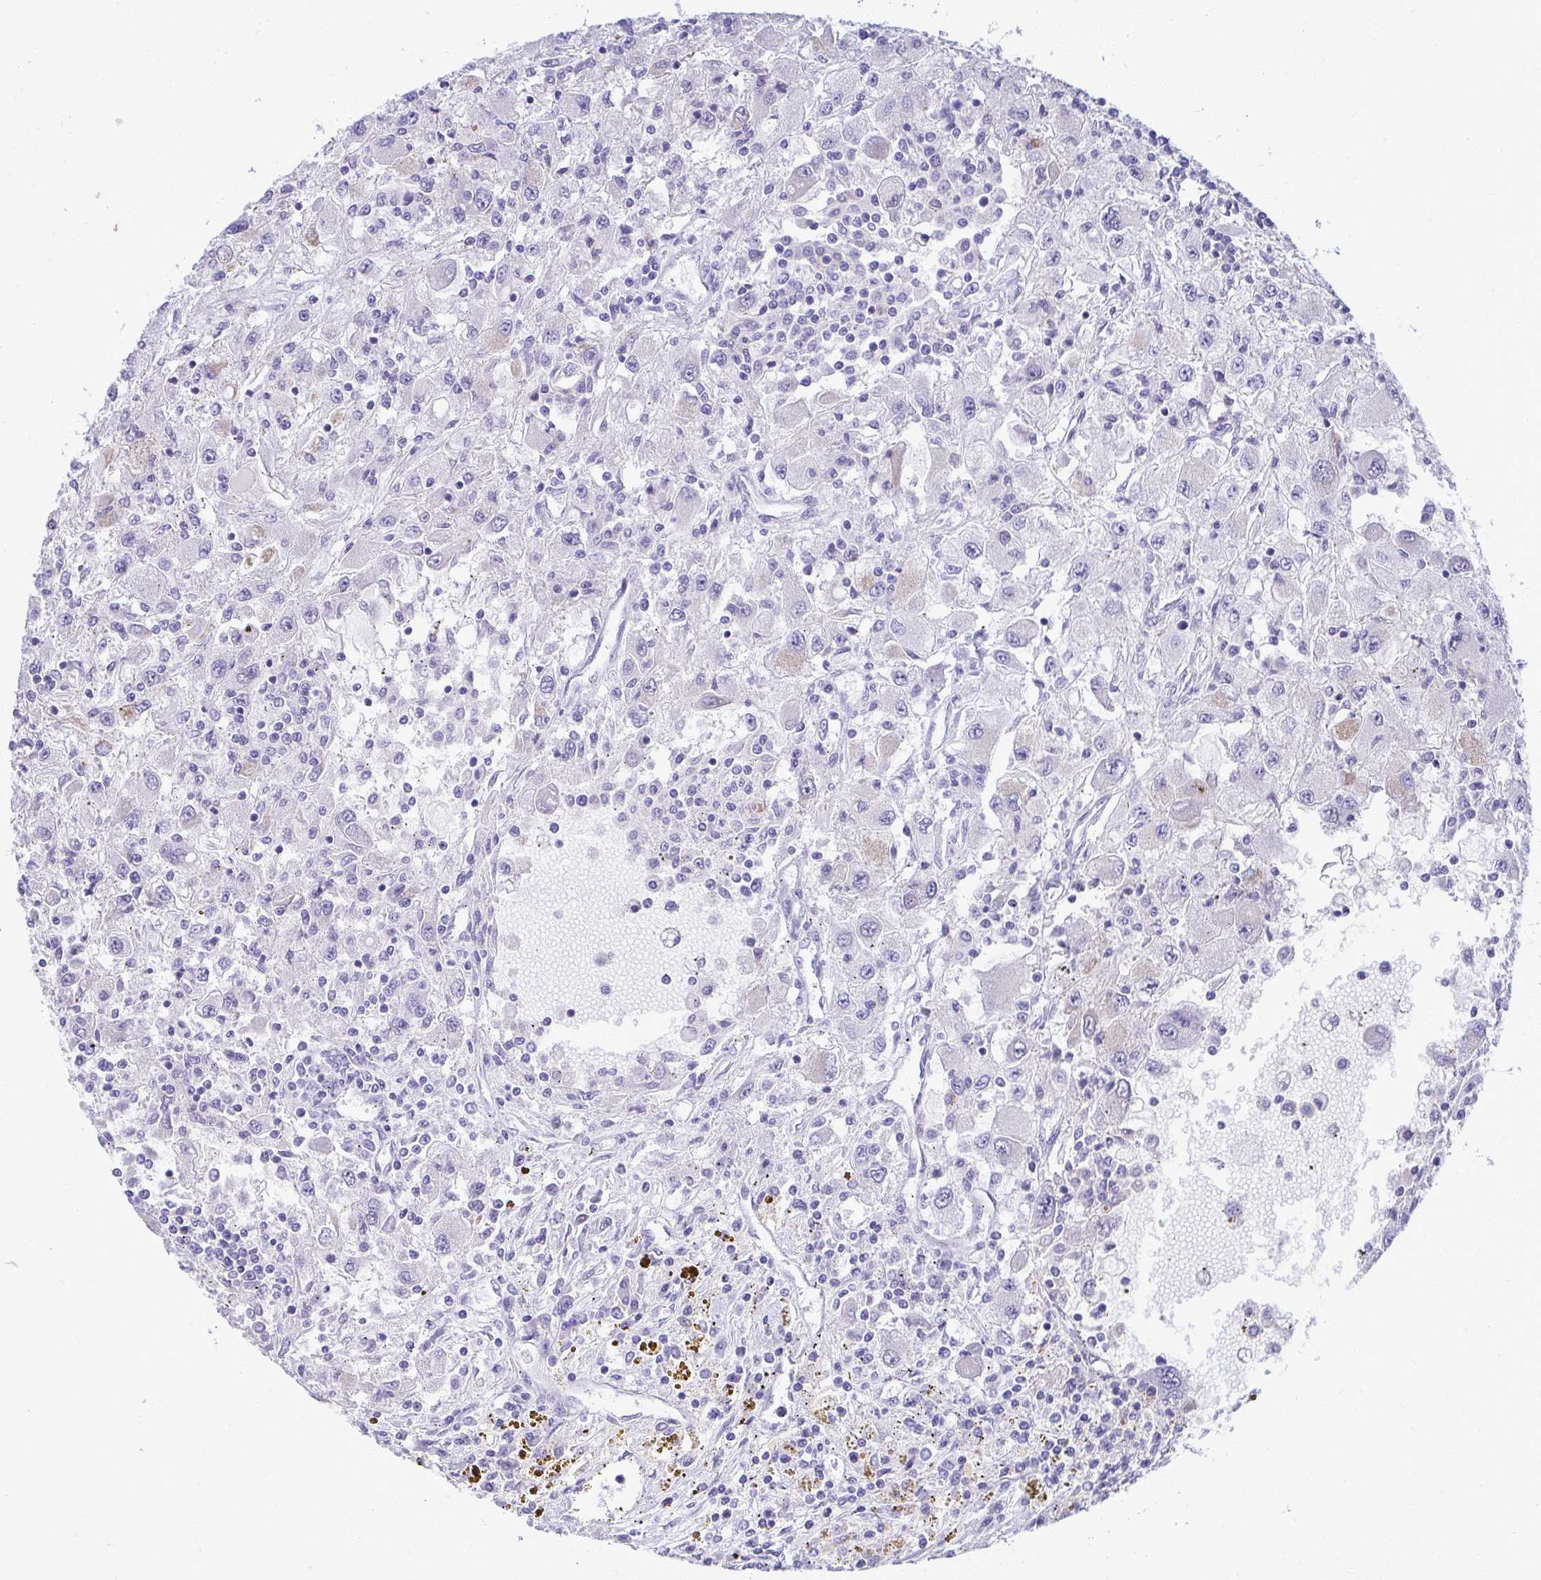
{"staining": {"intensity": "negative", "quantity": "none", "location": "none"}, "tissue": "renal cancer", "cell_type": "Tumor cells", "image_type": "cancer", "snomed": [{"axis": "morphology", "description": "Adenocarcinoma, NOS"}, {"axis": "topography", "description": "Kidney"}], "caption": "This photomicrograph is of renal cancer stained with immunohistochemistry (IHC) to label a protein in brown with the nuclei are counter-stained blue. There is no expression in tumor cells.", "gene": "AIG1", "patient": {"sex": "female", "age": 67}}